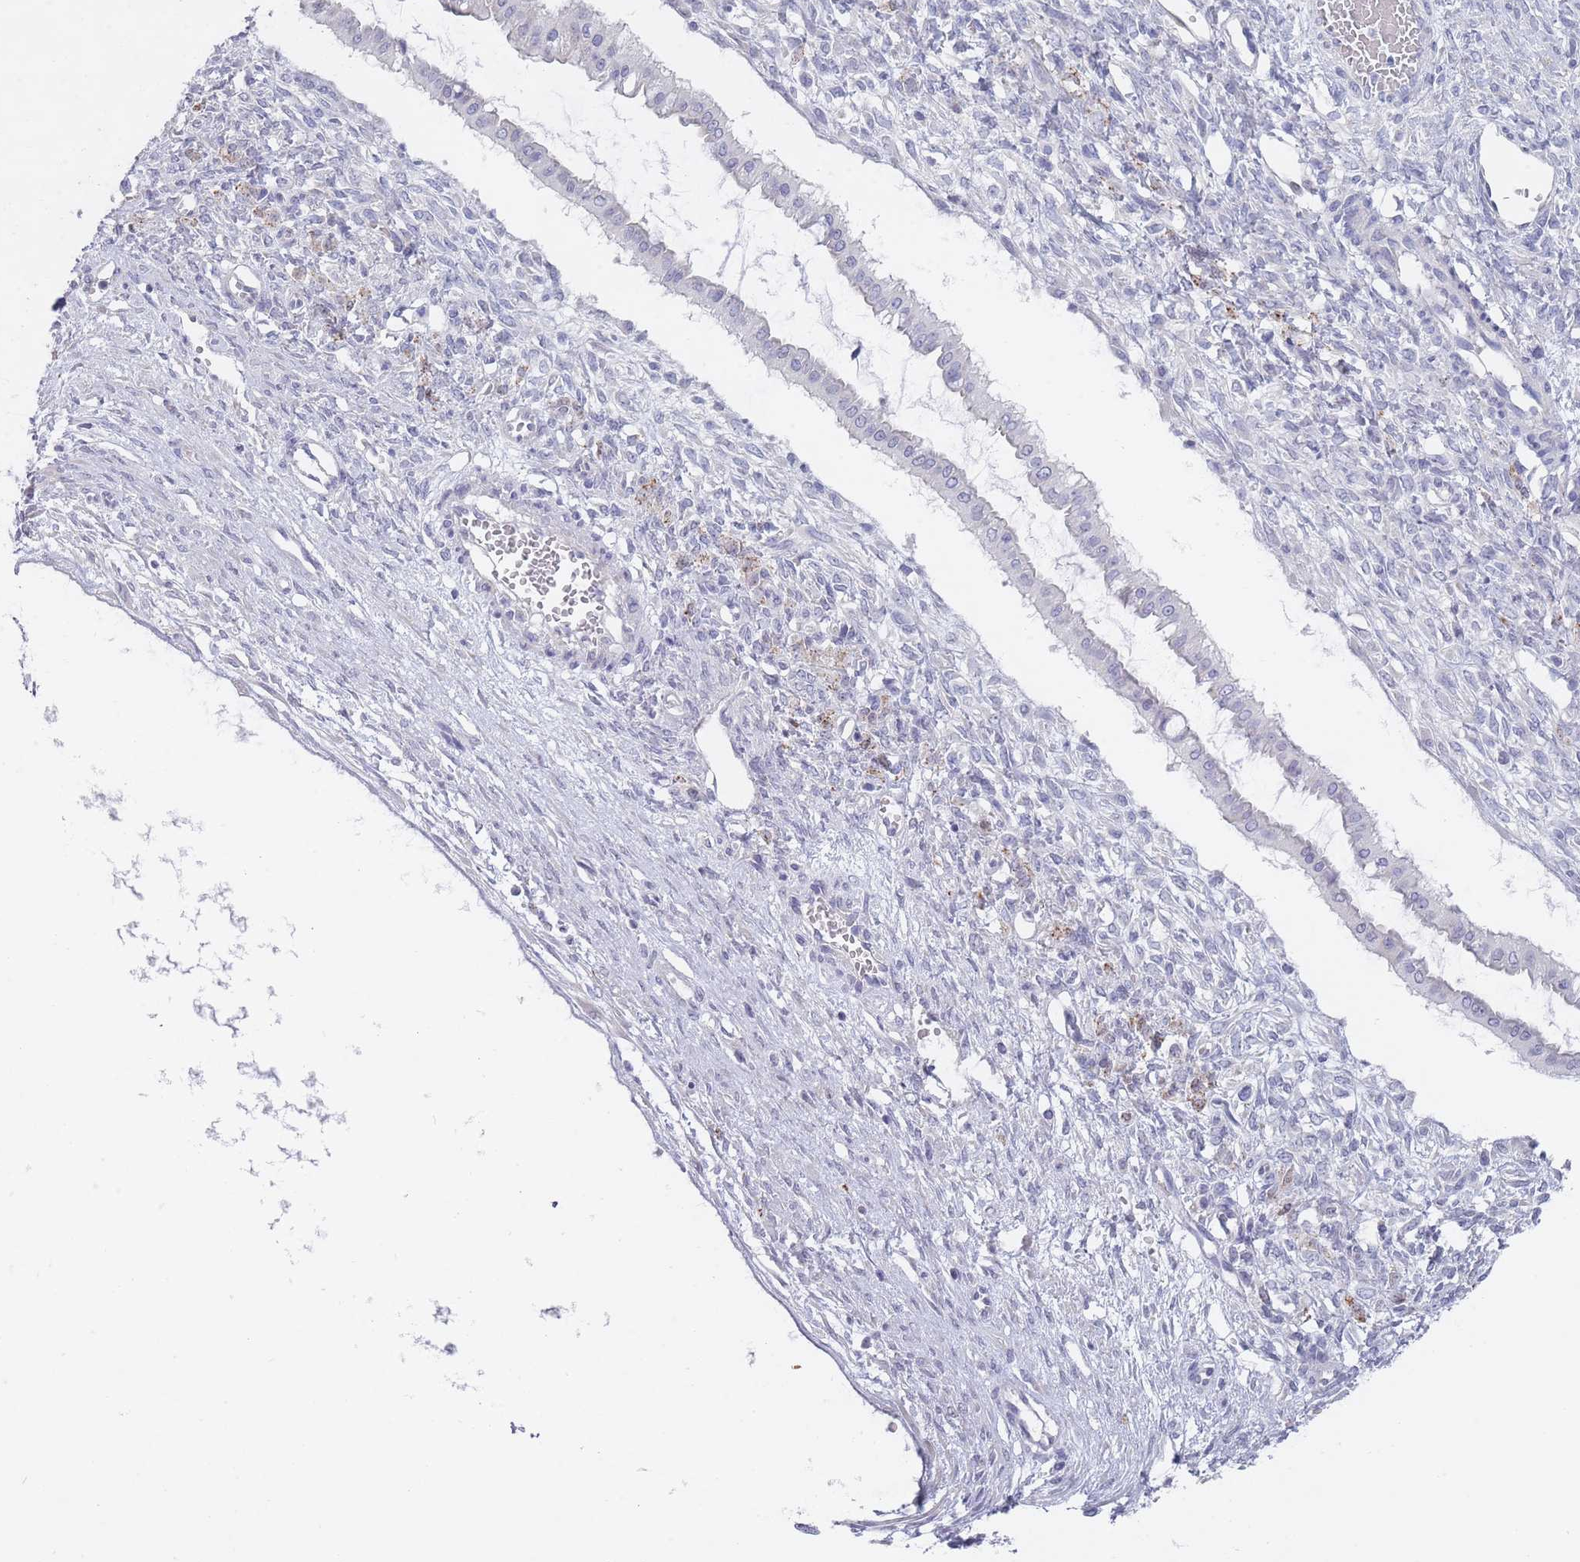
{"staining": {"intensity": "negative", "quantity": "none", "location": "none"}, "tissue": "ovarian cancer", "cell_type": "Tumor cells", "image_type": "cancer", "snomed": [{"axis": "morphology", "description": "Cystadenocarcinoma, mucinous, NOS"}, {"axis": "topography", "description": "Ovary"}], "caption": "Immunohistochemical staining of ovarian mucinous cystadenocarcinoma exhibits no significant positivity in tumor cells.", "gene": "PIGU", "patient": {"sex": "female", "age": 73}}